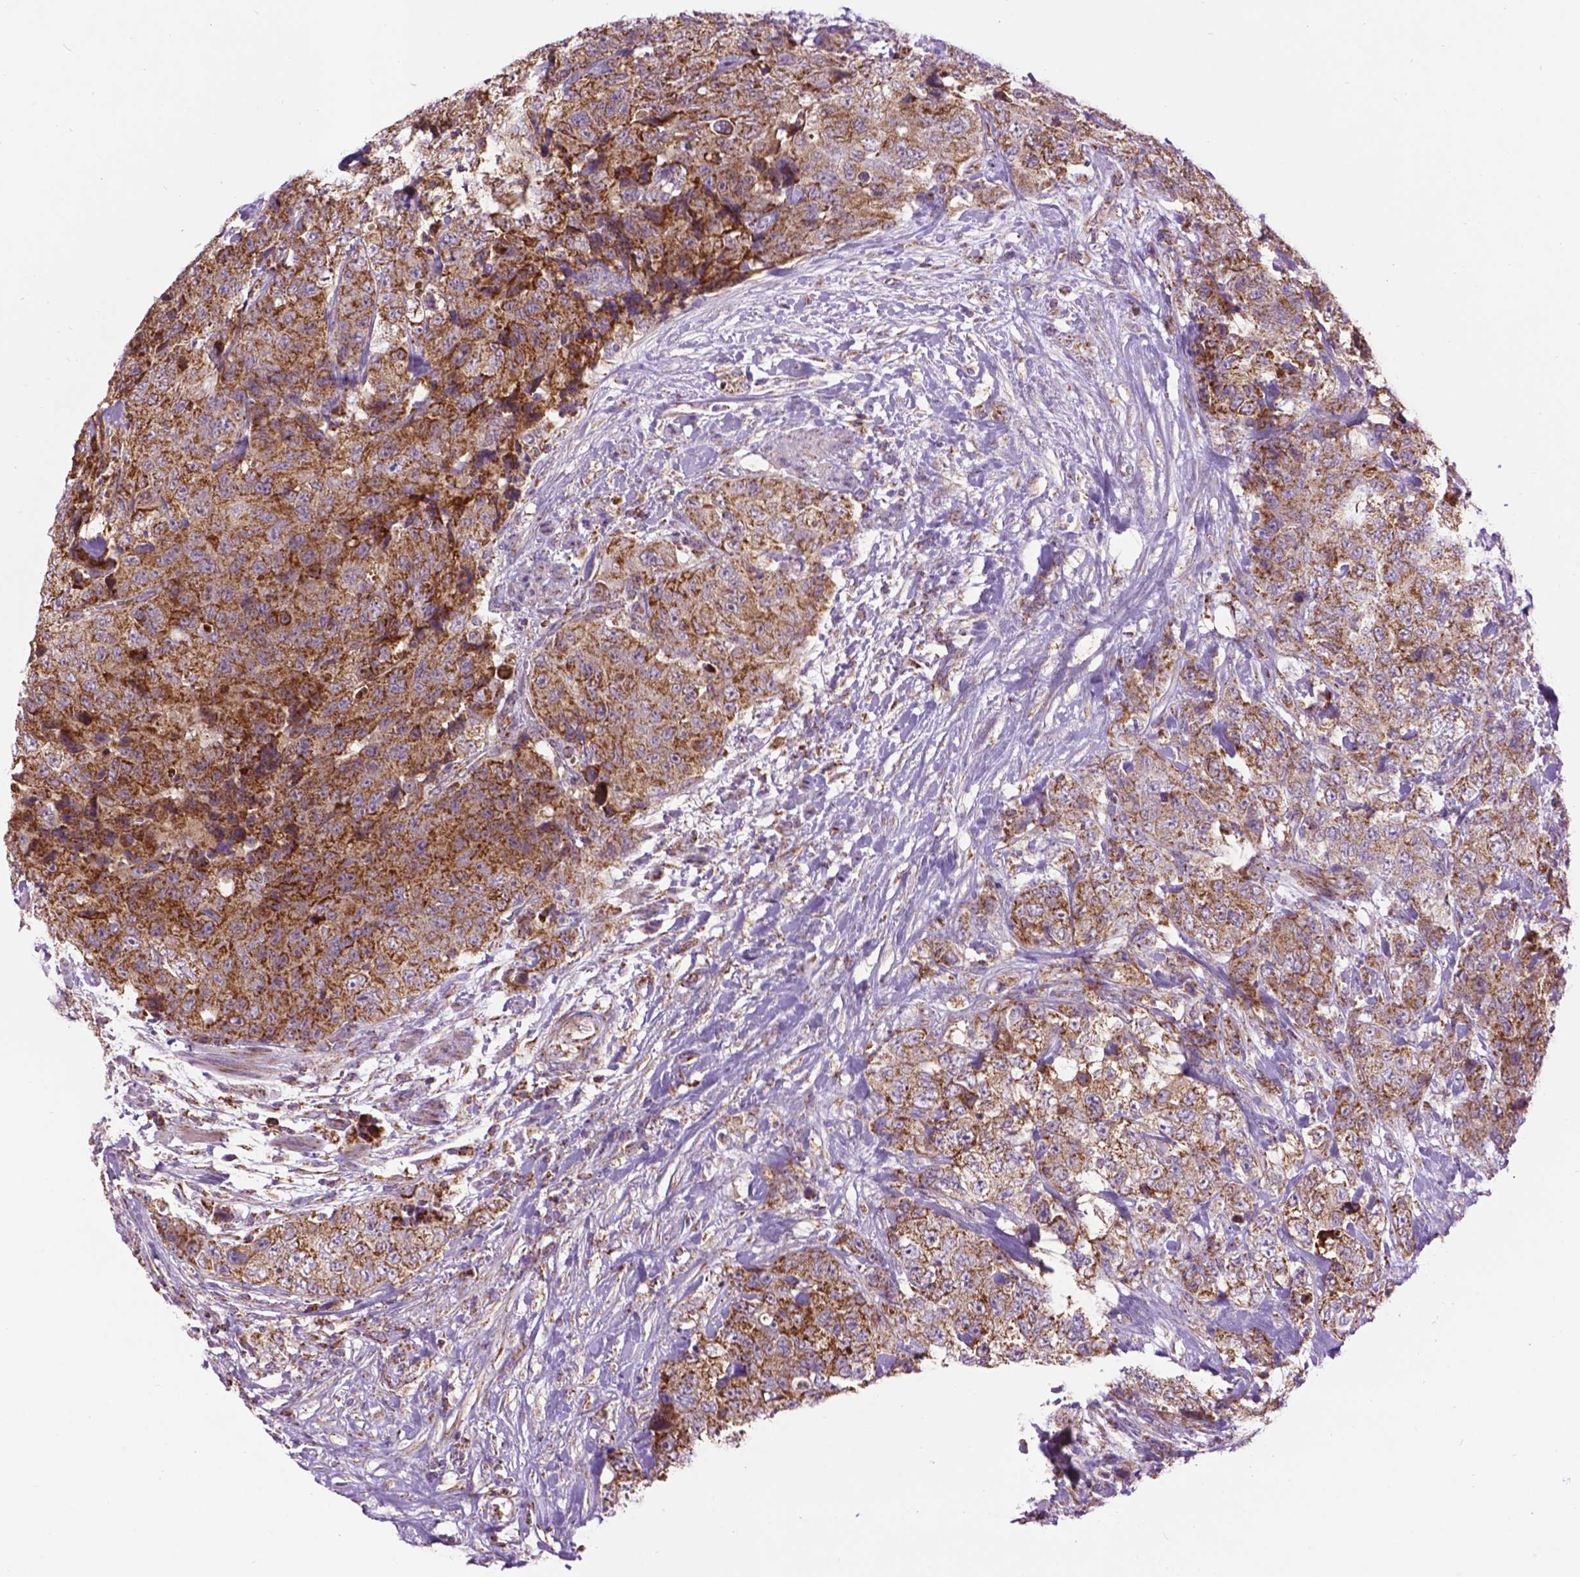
{"staining": {"intensity": "strong", "quantity": ">75%", "location": "cytoplasmic/membranous"}, "tissue": "urothelial cancer", "cell_type": "Tumor cells", "image_type": "cancer", "snomed": [{"axis": "morphology", "description": "Urothelial carcinoma, High grade"}, {"axis": "topography", "description": "Urinary bladder"}], "caption": "An immunohistochemistry (IHC) image of neoplastic tissue is shown. Protein staining in brown highlights strong cytoplasmic/membranous positivity in urothelial carcinoma (high-grade) within tumor cells.", "gene": "PYCR3", "patient": {"sex": "female", "age": 78}}